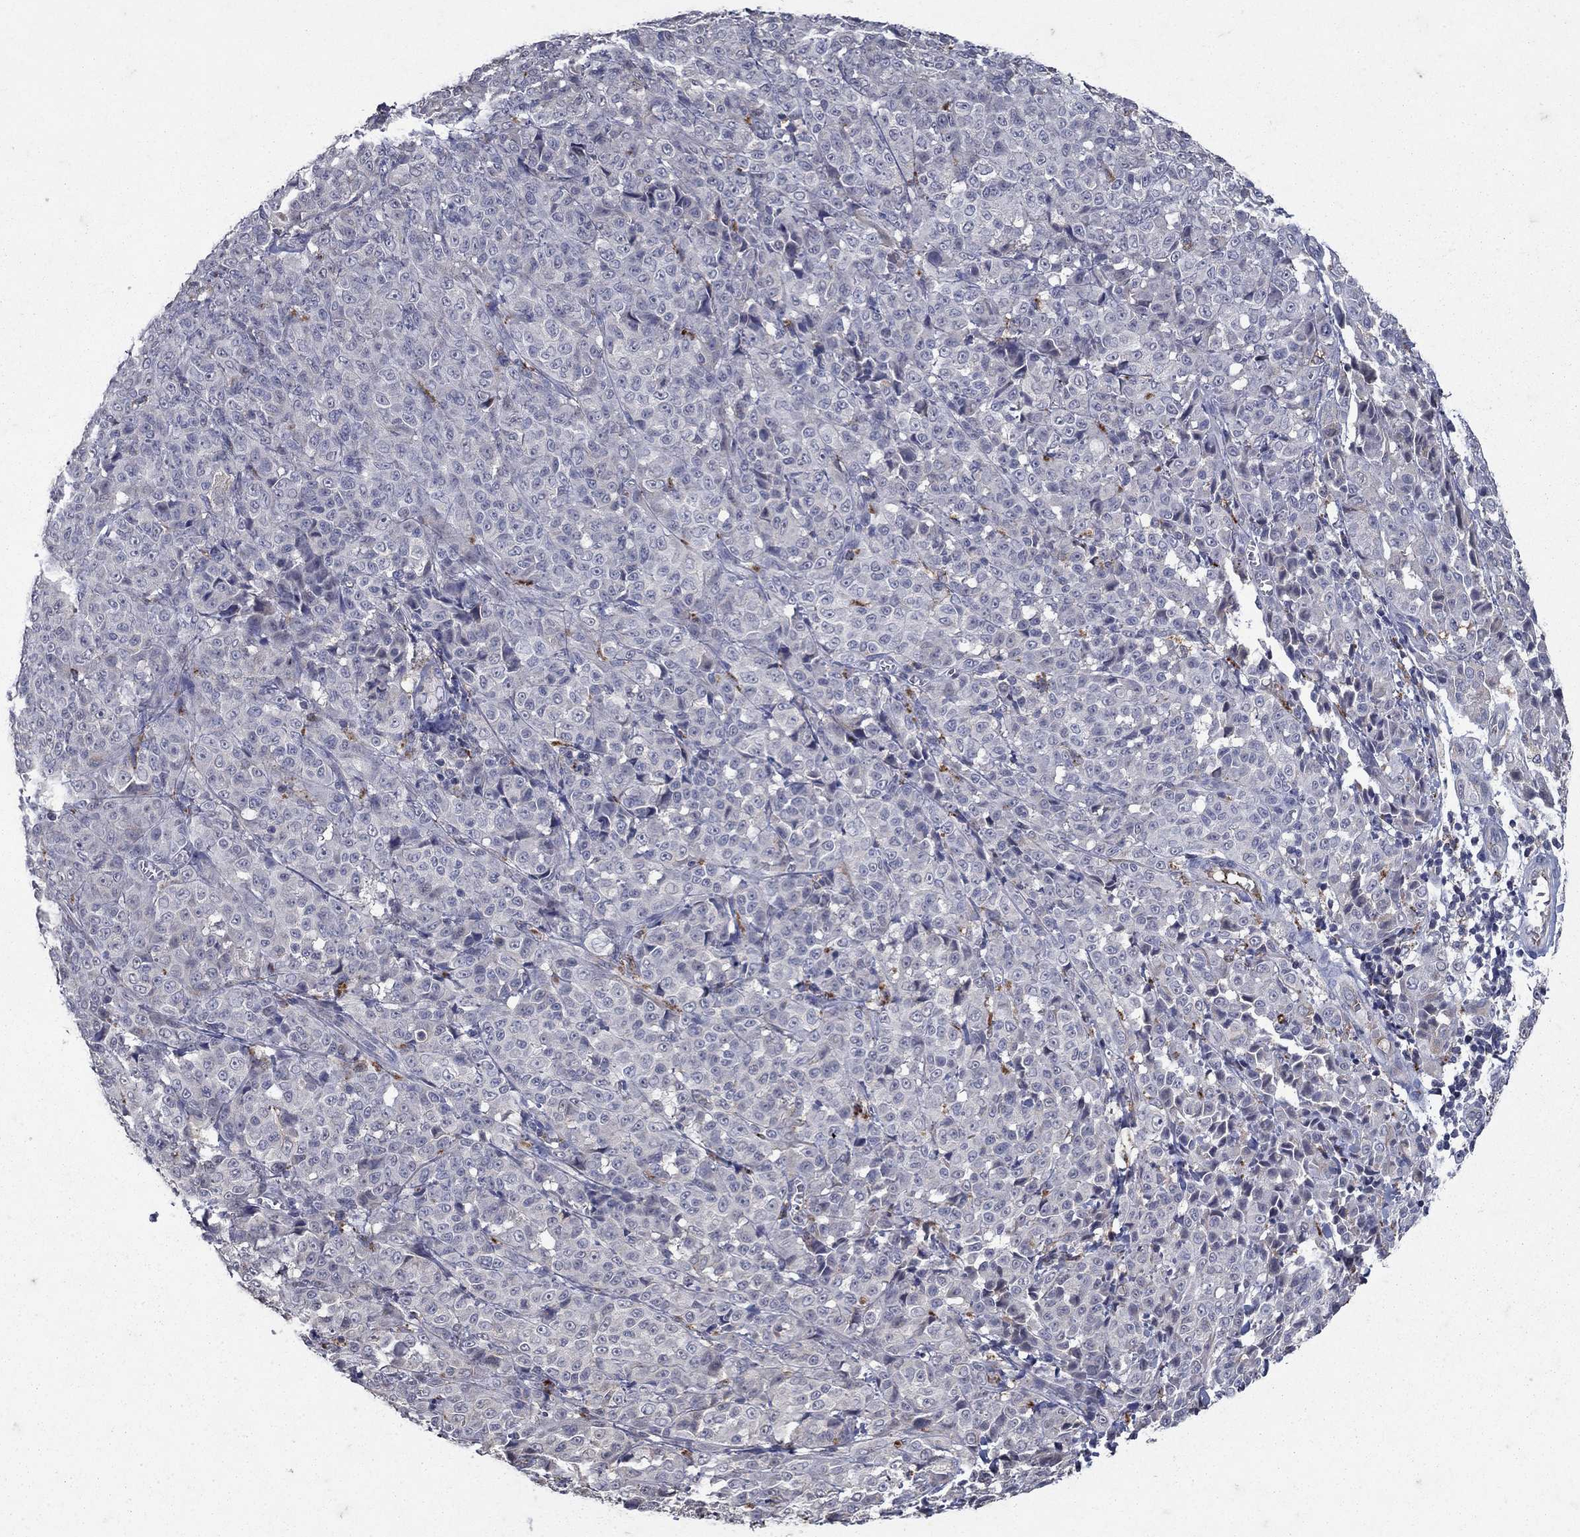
{"staining": {"intensity": "negative", "quantity": "none", "location": "none"}, "tissue": "melanoma", "cell_type": "Tumor cells", "image_type": "cancer", "snomed": [{"axis": "morphology", "description": "Malignant melanoma, NOS"}, {"axis": "topography", "description": "Skin"}], "caption": "IHC photomicrograph of neoplastic tissue: human malignant melanoma stained with DAB demonstrates no significant protein expression in tumor cells.", "gene": "NPC2", "patient": {"sex": "male", "age": 89}}